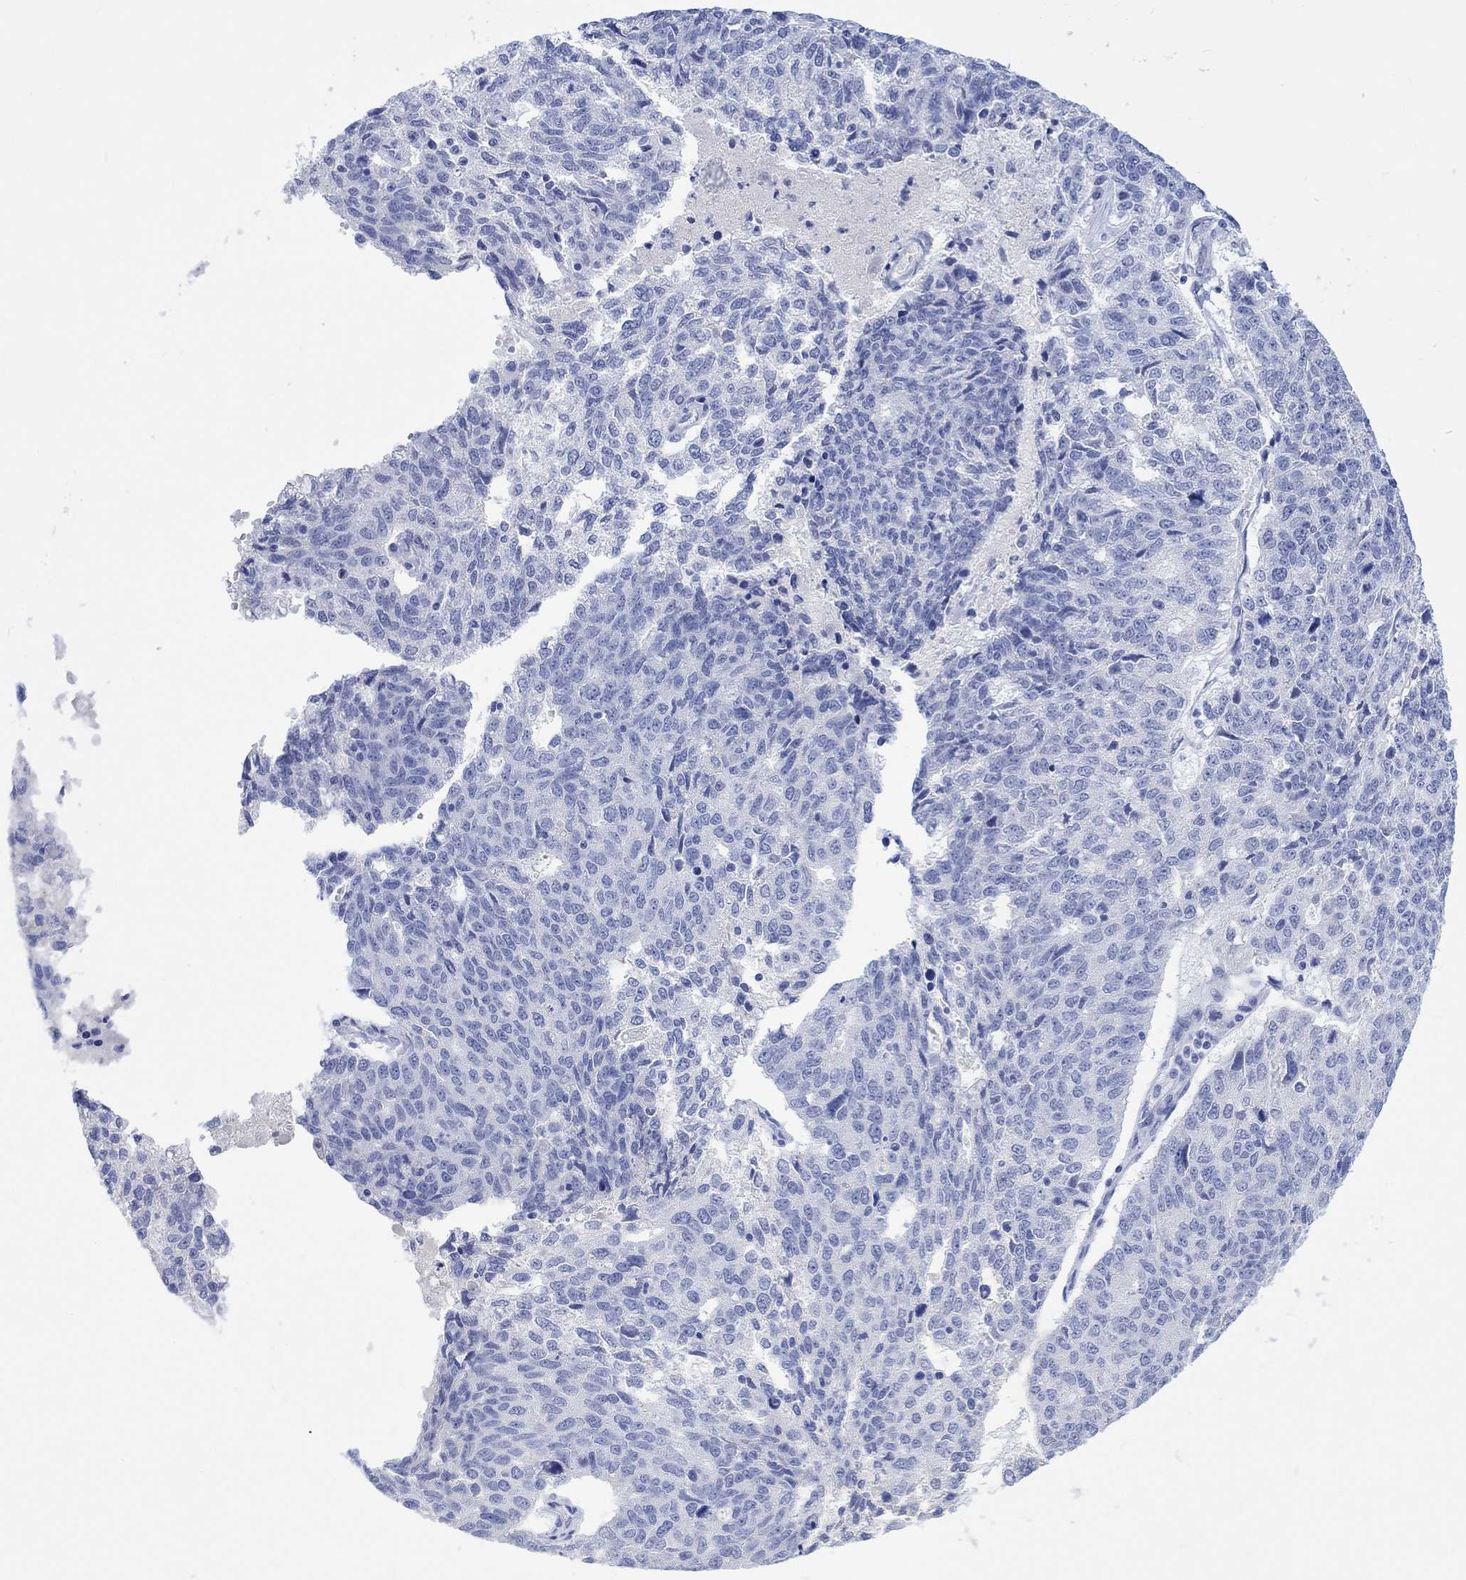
{"staining": {"intensity": "negative", "quantity": "none", "location": "none"}, "tissue": "ovarian cancer", "cell_type": "Tumor cells", "image_type": "cancer", "snomed": [{"axis": "morphology", "description": "Cystadenocarcinoma, serous, NOS"}, {"axis": "topography", "description": "Ovary"}], "caption": "Tumor cells are negative for protein expression in human ovarian cancer (serous cystadenocarcinoma).", "gene": "CALCA", "patient": {"sex": "female", "age": 71}}